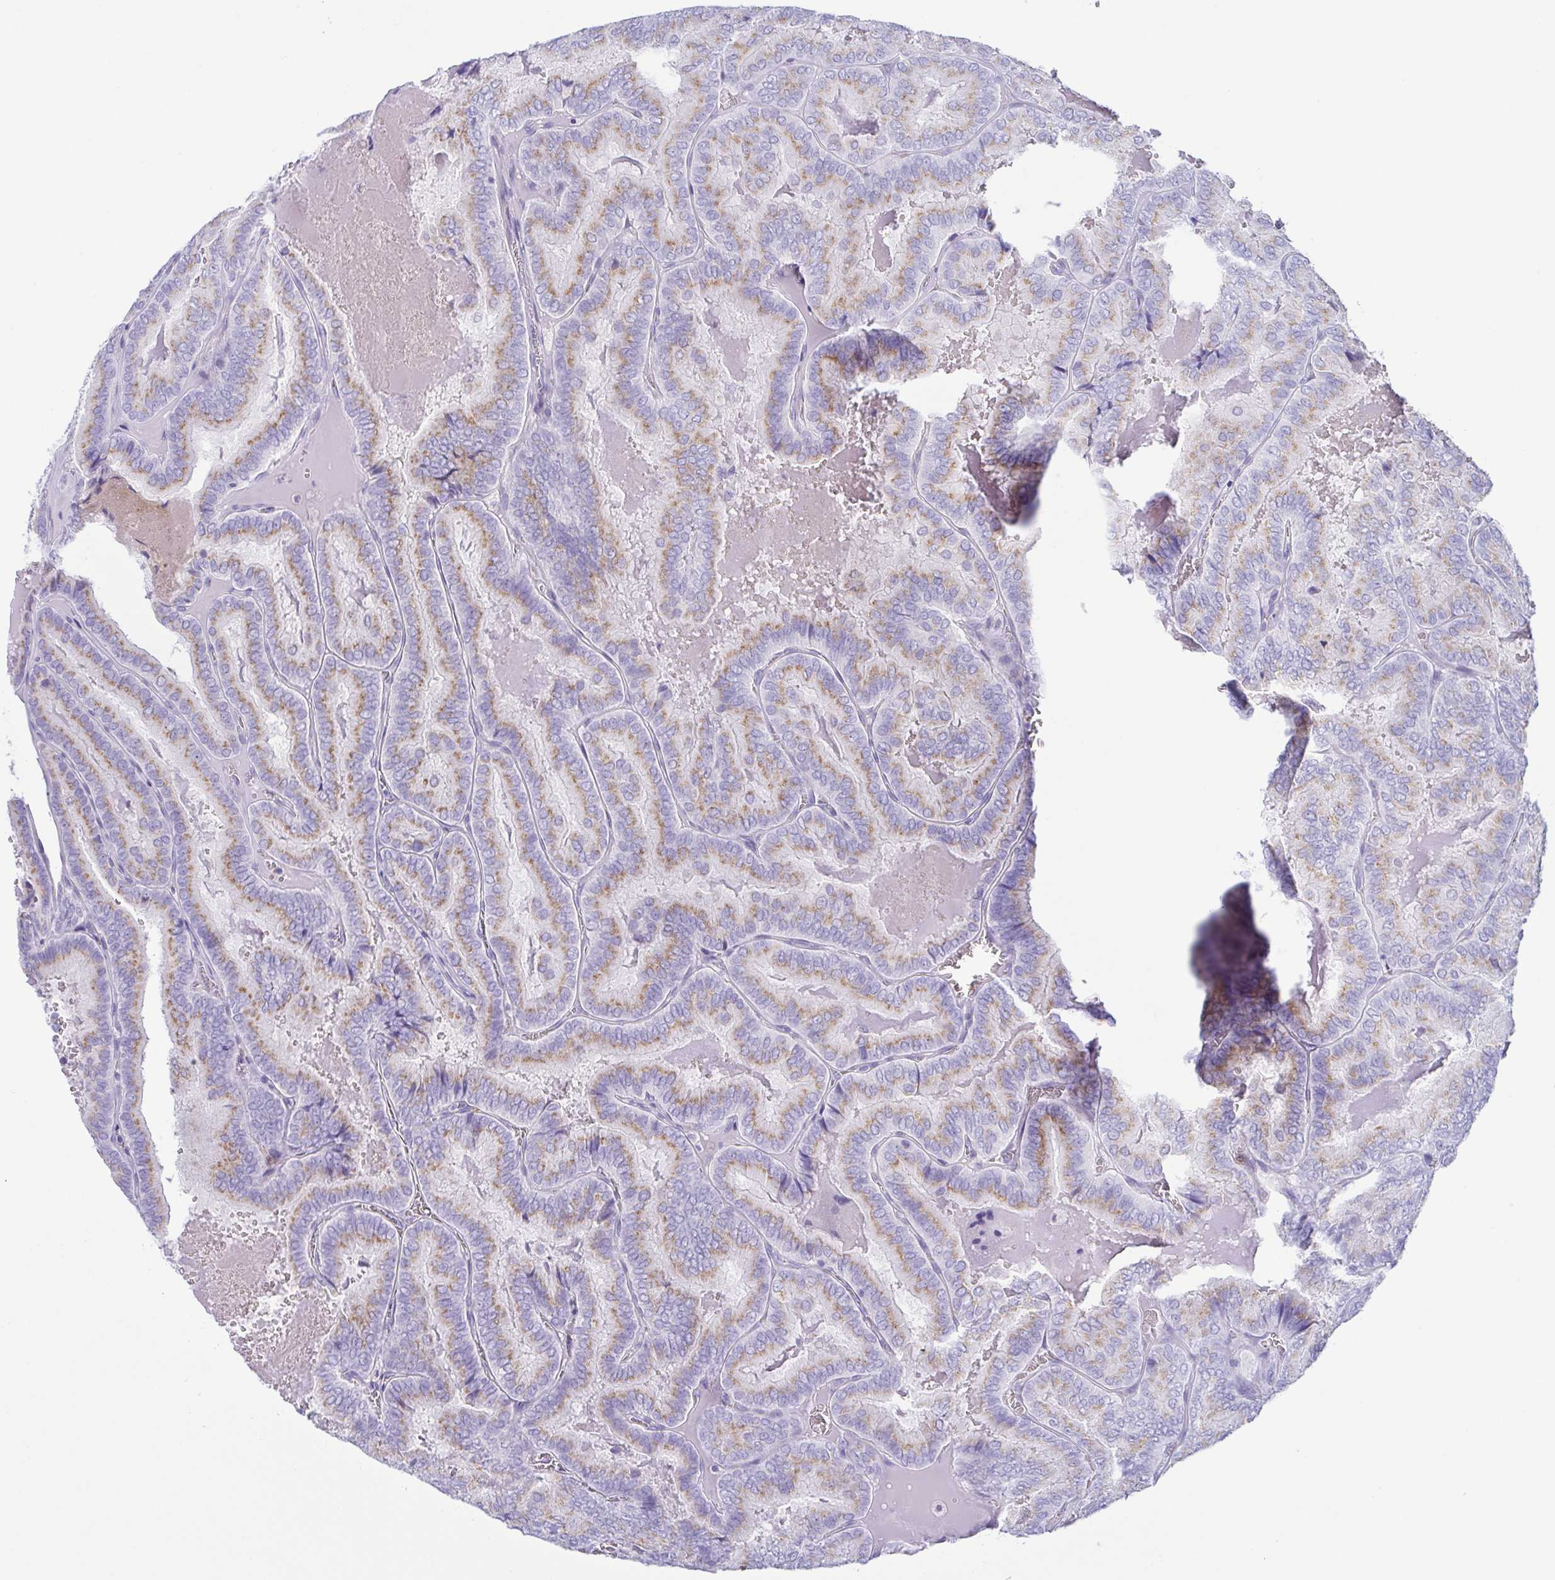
{"staining": {"intensity": "weak", "quantity": ">75%", "location": "cytoplasmic/membranous"}, "tissue": "thyroid cancer", "cell_type": "Tumor cells", "image_type": "cancer", "snomed": [{"axis": "morphology", "description": "Papillary adenocarcinoma, NOS"}, {"axis": "topography", "description": "Thyroid gland"}], "caption": "An immunohistochemistry micrograph of tumor tissue is shown. Protein staining in brown shows weak cytoplasmic/membranous positivity in thyroid papillary adenocarcinoma within tumor cells.", "gene": "AZU1", "patient": {"sex": "female", "age": 75}}